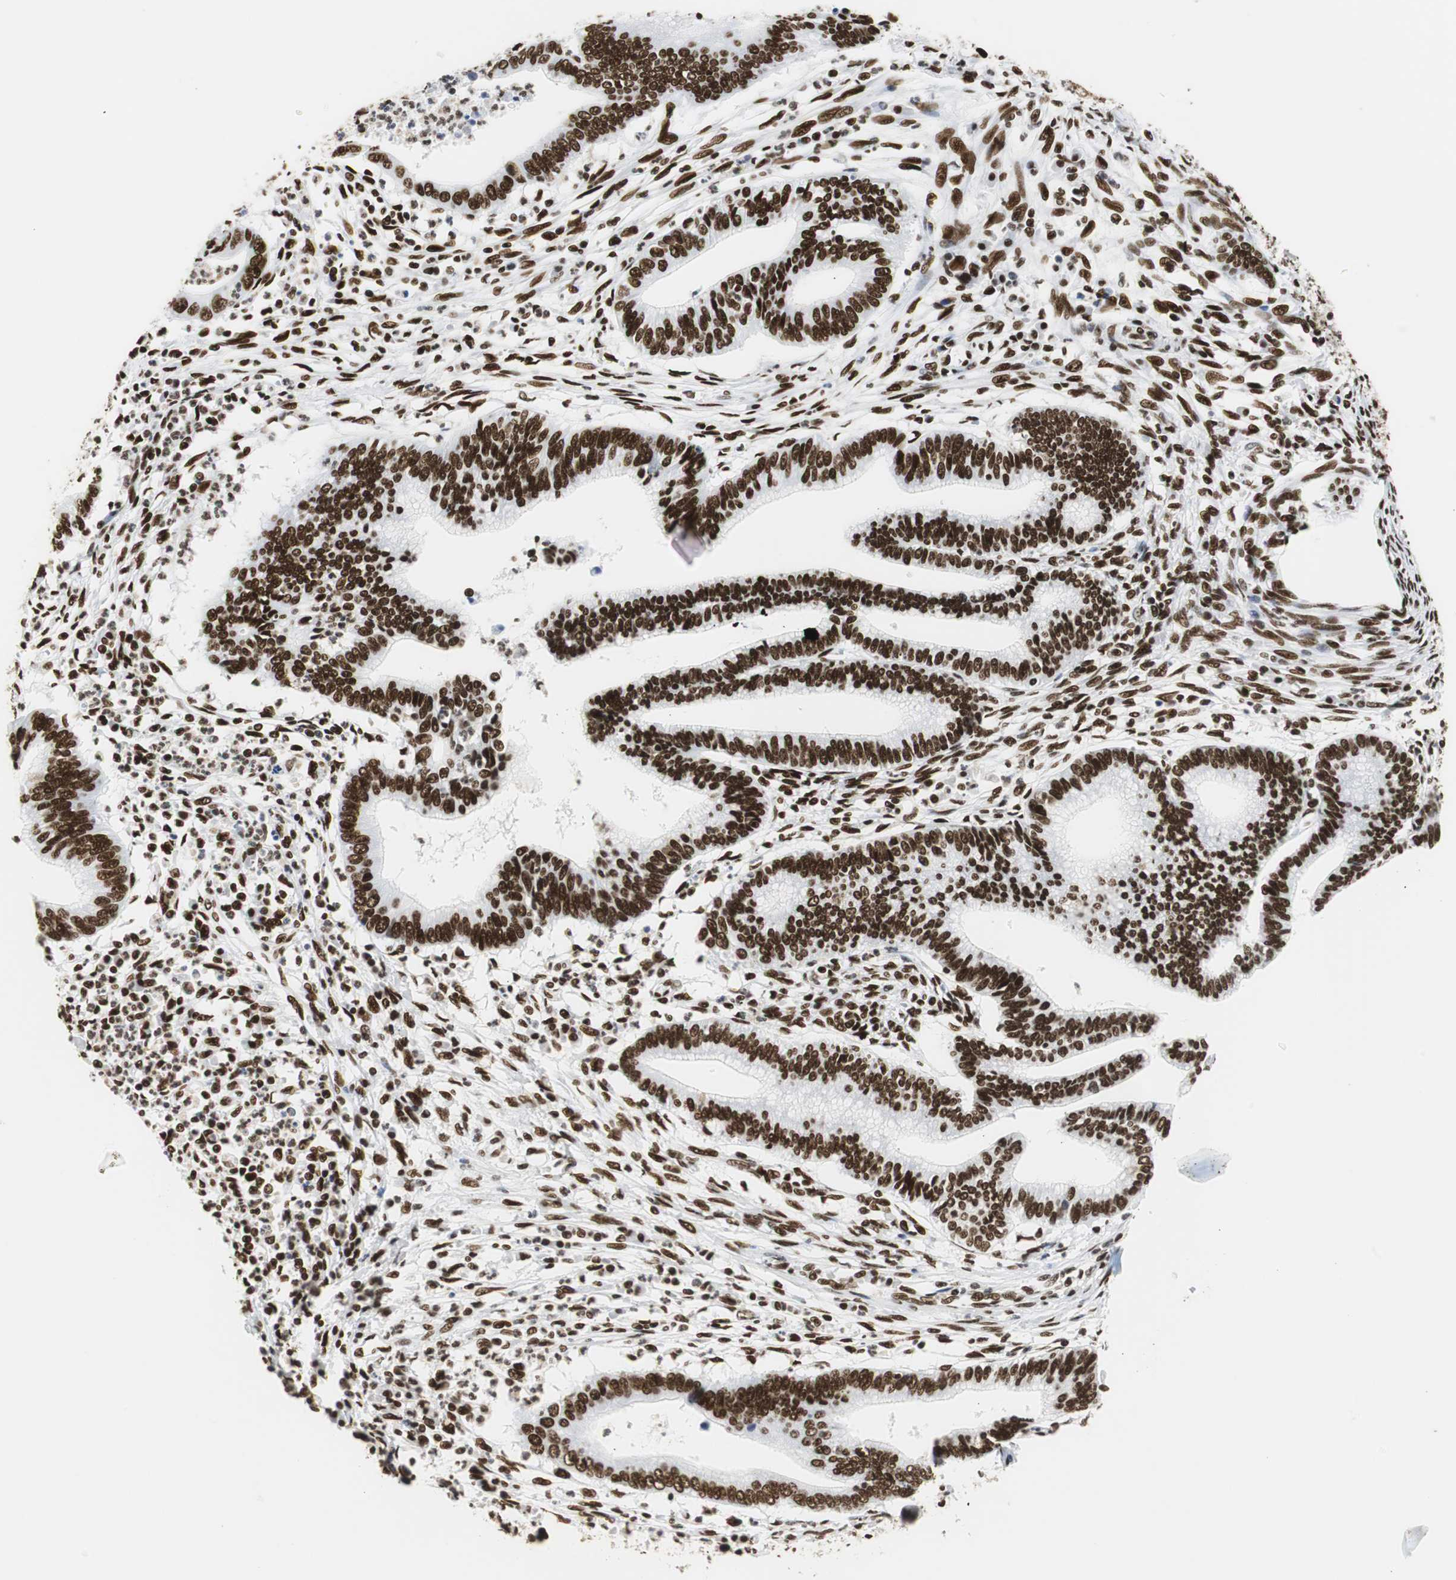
{"staining": {"intensity": "strong", "quantity": ">75%", "location": "nuclear"}, "tissue": "cervical cancer", "cell_type": "Tumor cells", "image_type": "cancer", "snomed": [{"axis": "morphology", "description": "Adenocarcinoma, NOS"}, {"axis": "topography", "description": "Cervix"}], "caption": "Immunohistochemical staining of cervical adenocarcinoma reveals high levels of strong nuclear protein positivity in approximately >75% of tumor cells.", "gene": "HNRNPH2", "patient": {"sex": "female", "age": 36}}